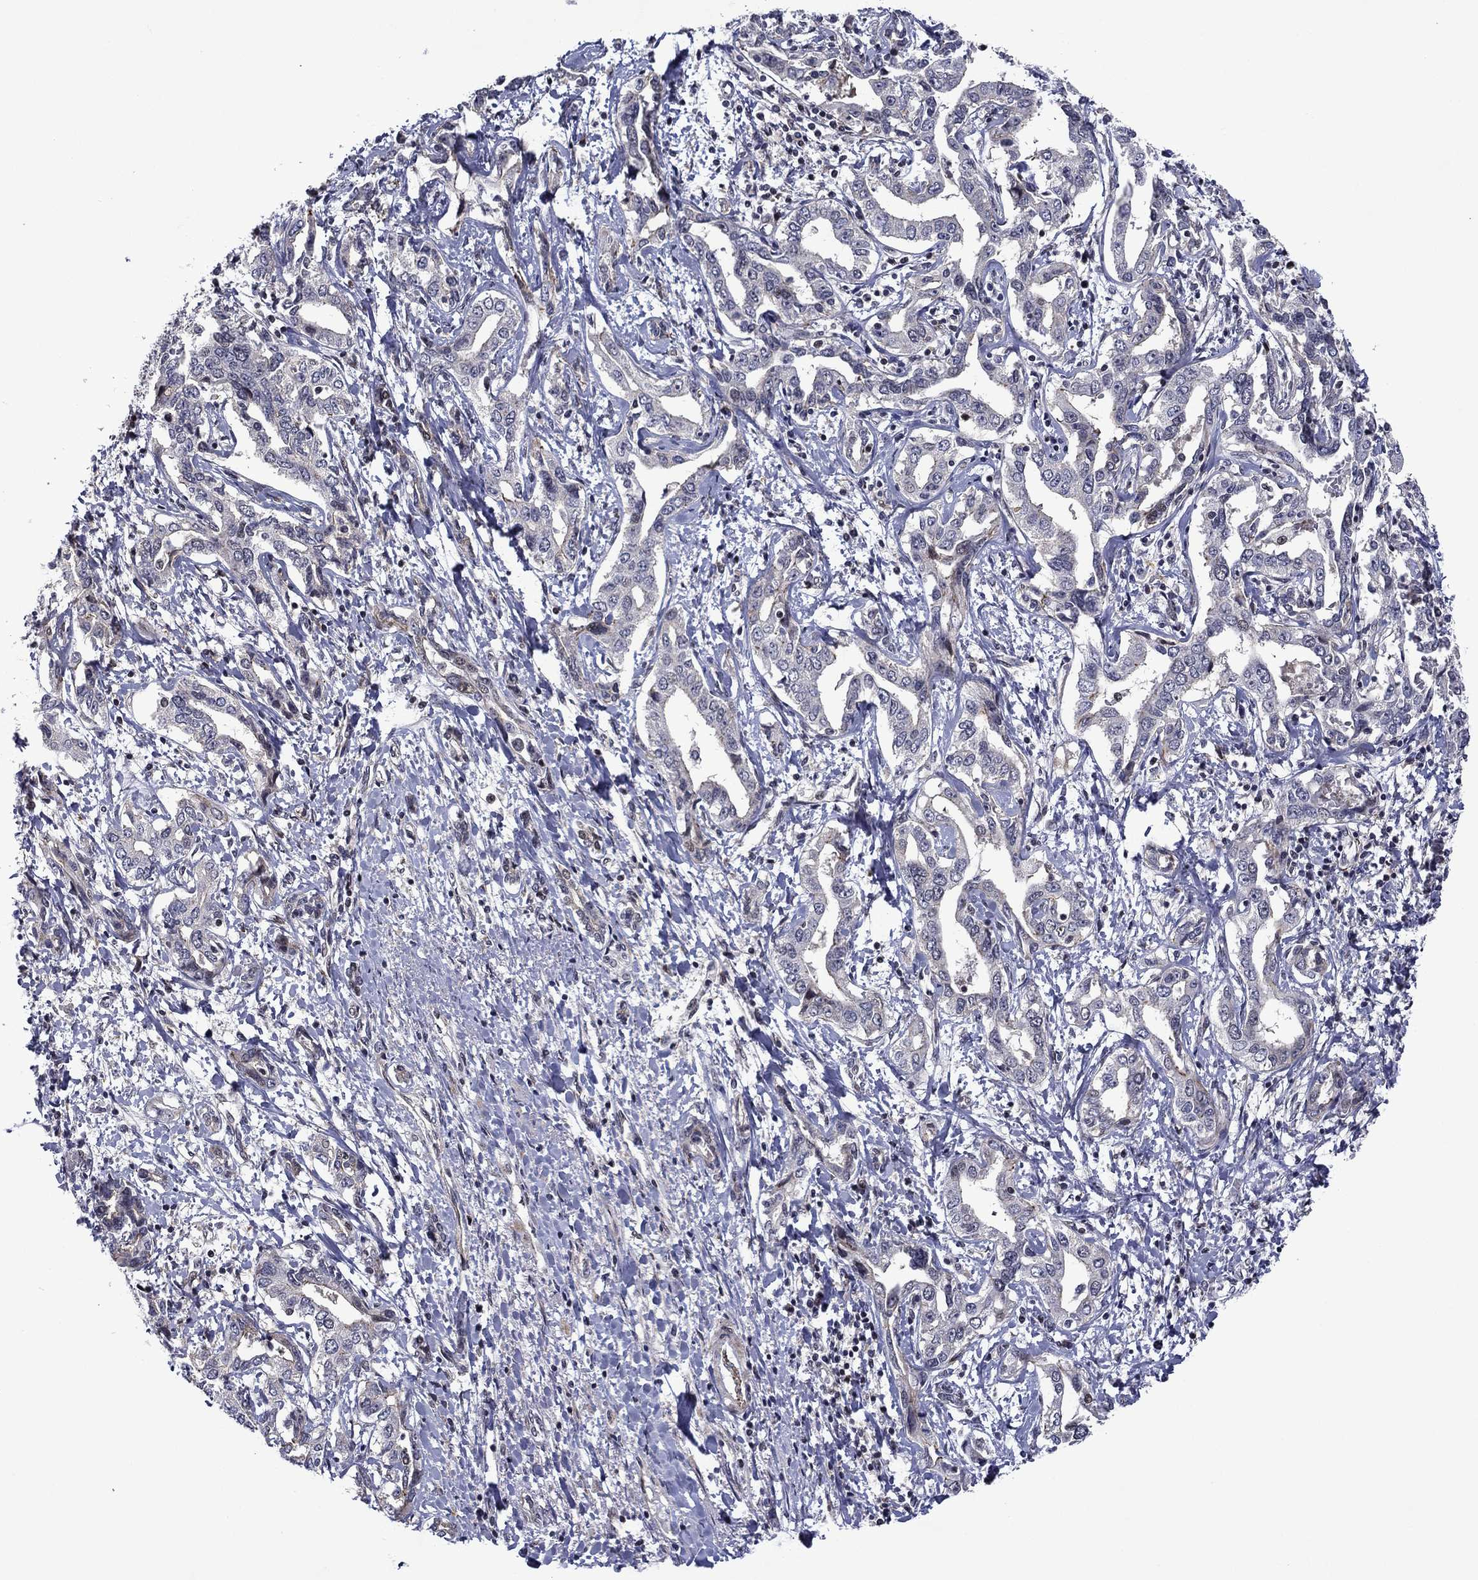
{"staining": {"intensity": "negative", "quantity": "none", "location": "none"}, "tissue": "liver cancer", "cell_type": "Tumor cells", "image_type": "cancer", "snomed": [{"axis": "morphology", "description": "Cholangiocarcinoma"}, {"axis": "topography", "description": "Liver"}], "caption": "Histopathology image shows no significant protein positivity in tumor cells of liver cancer. Brightfield microscopy of immunohistochemistry stained with DAB (3,3'-diaminobenzidine) (brown) and hematoxylin (blue), captured at high magnification.", "gene": "B3GAT1", "patient": {"sex": "male", "age": 59}}